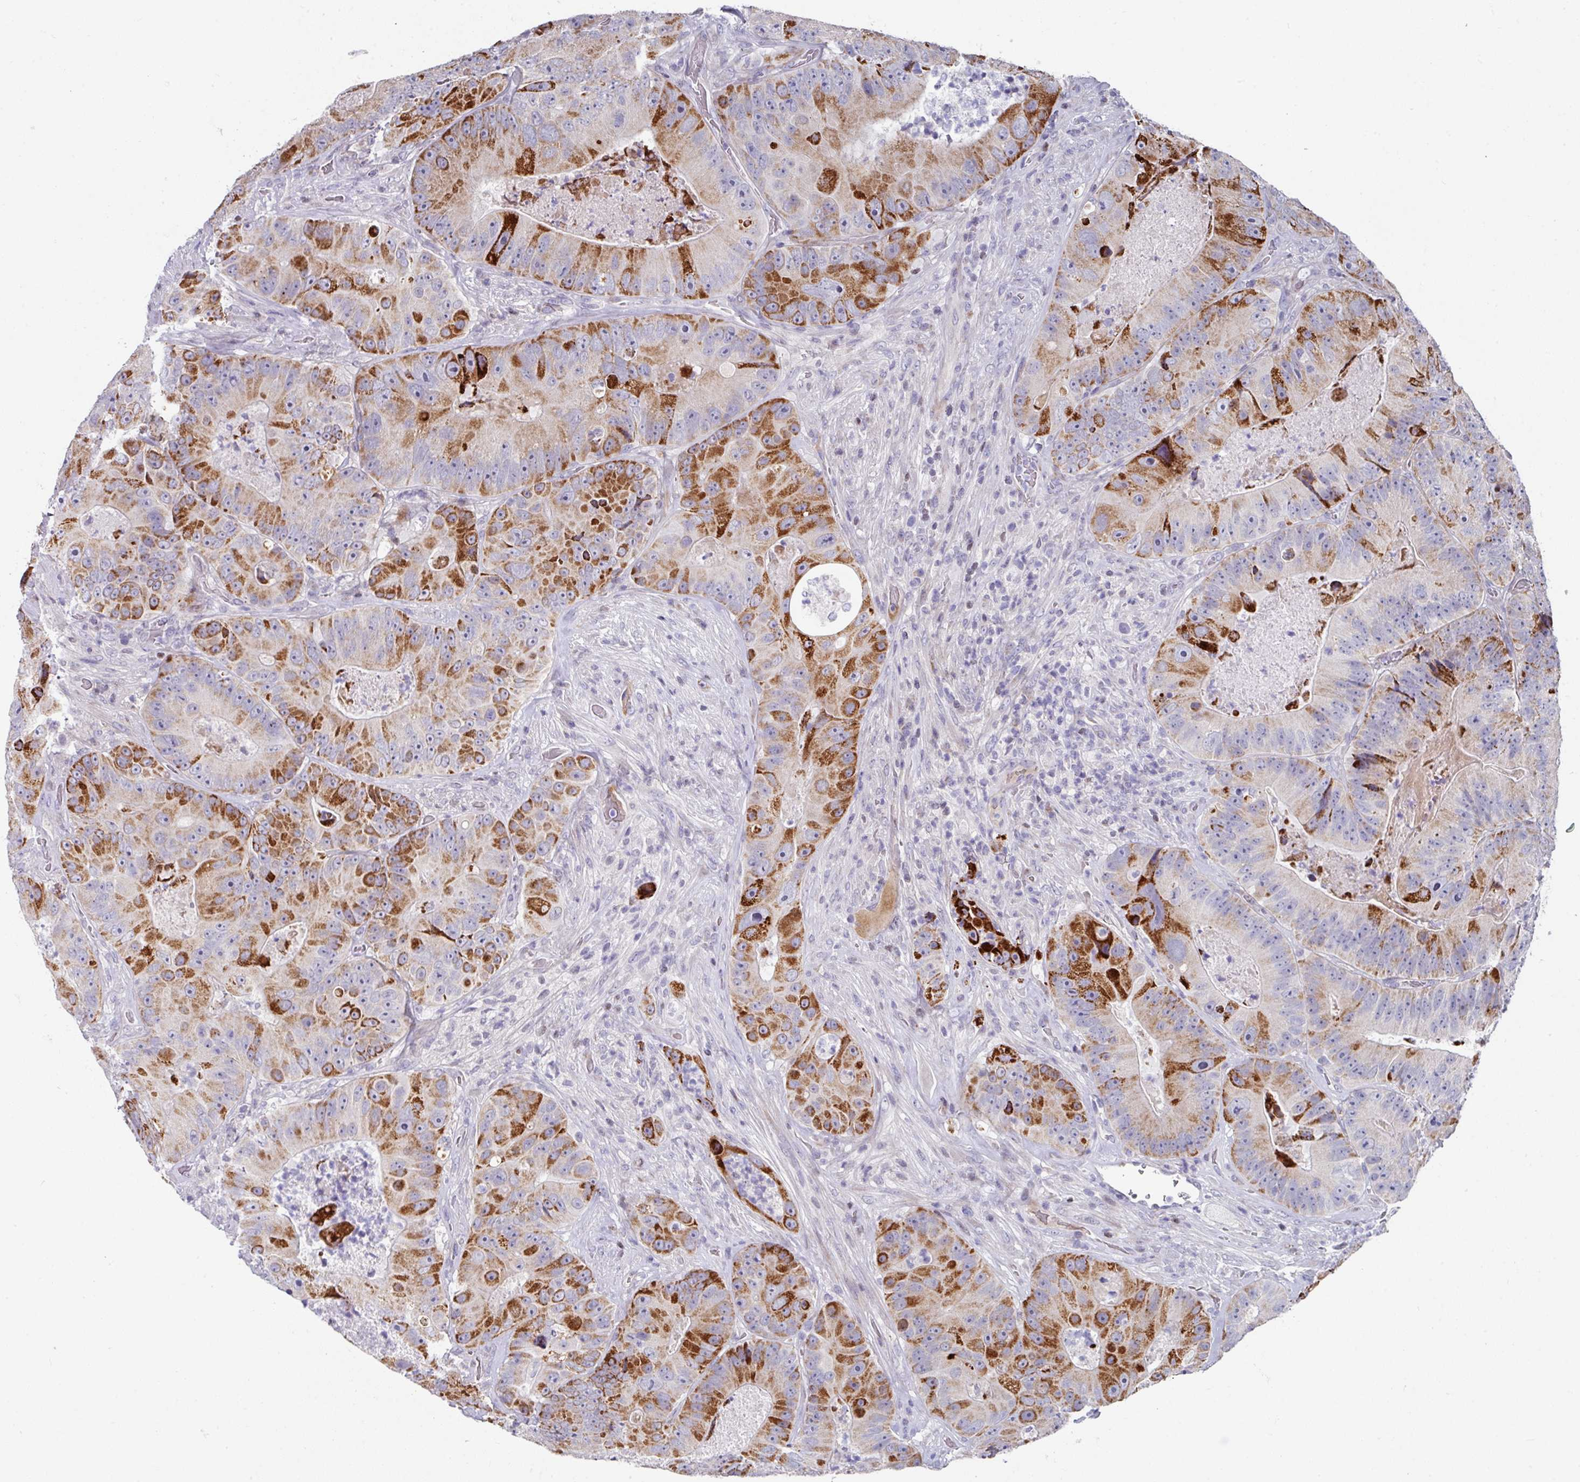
{"staining": {"intensity": "strong", "quantity": "25%-75%", "location": "cytoplasmic/membranous"}, "tissue": "colorectal cancer", "cell_type": "Tumor cells", "image_type": "cancer", "snomed": [{"axis": "morphology", "description": "Adenocarcinoma, NOS"}, {"axis": "topography", "description": "Colon"}], "caption": "This is an image of IHC staining of colorectal cancer (adenocarcinoma), which shows strong positivity in the cytoplasmic/membranous of tumor cells.", "gene": "CBX7", "patient": {"sex": "female", "age": 86}}